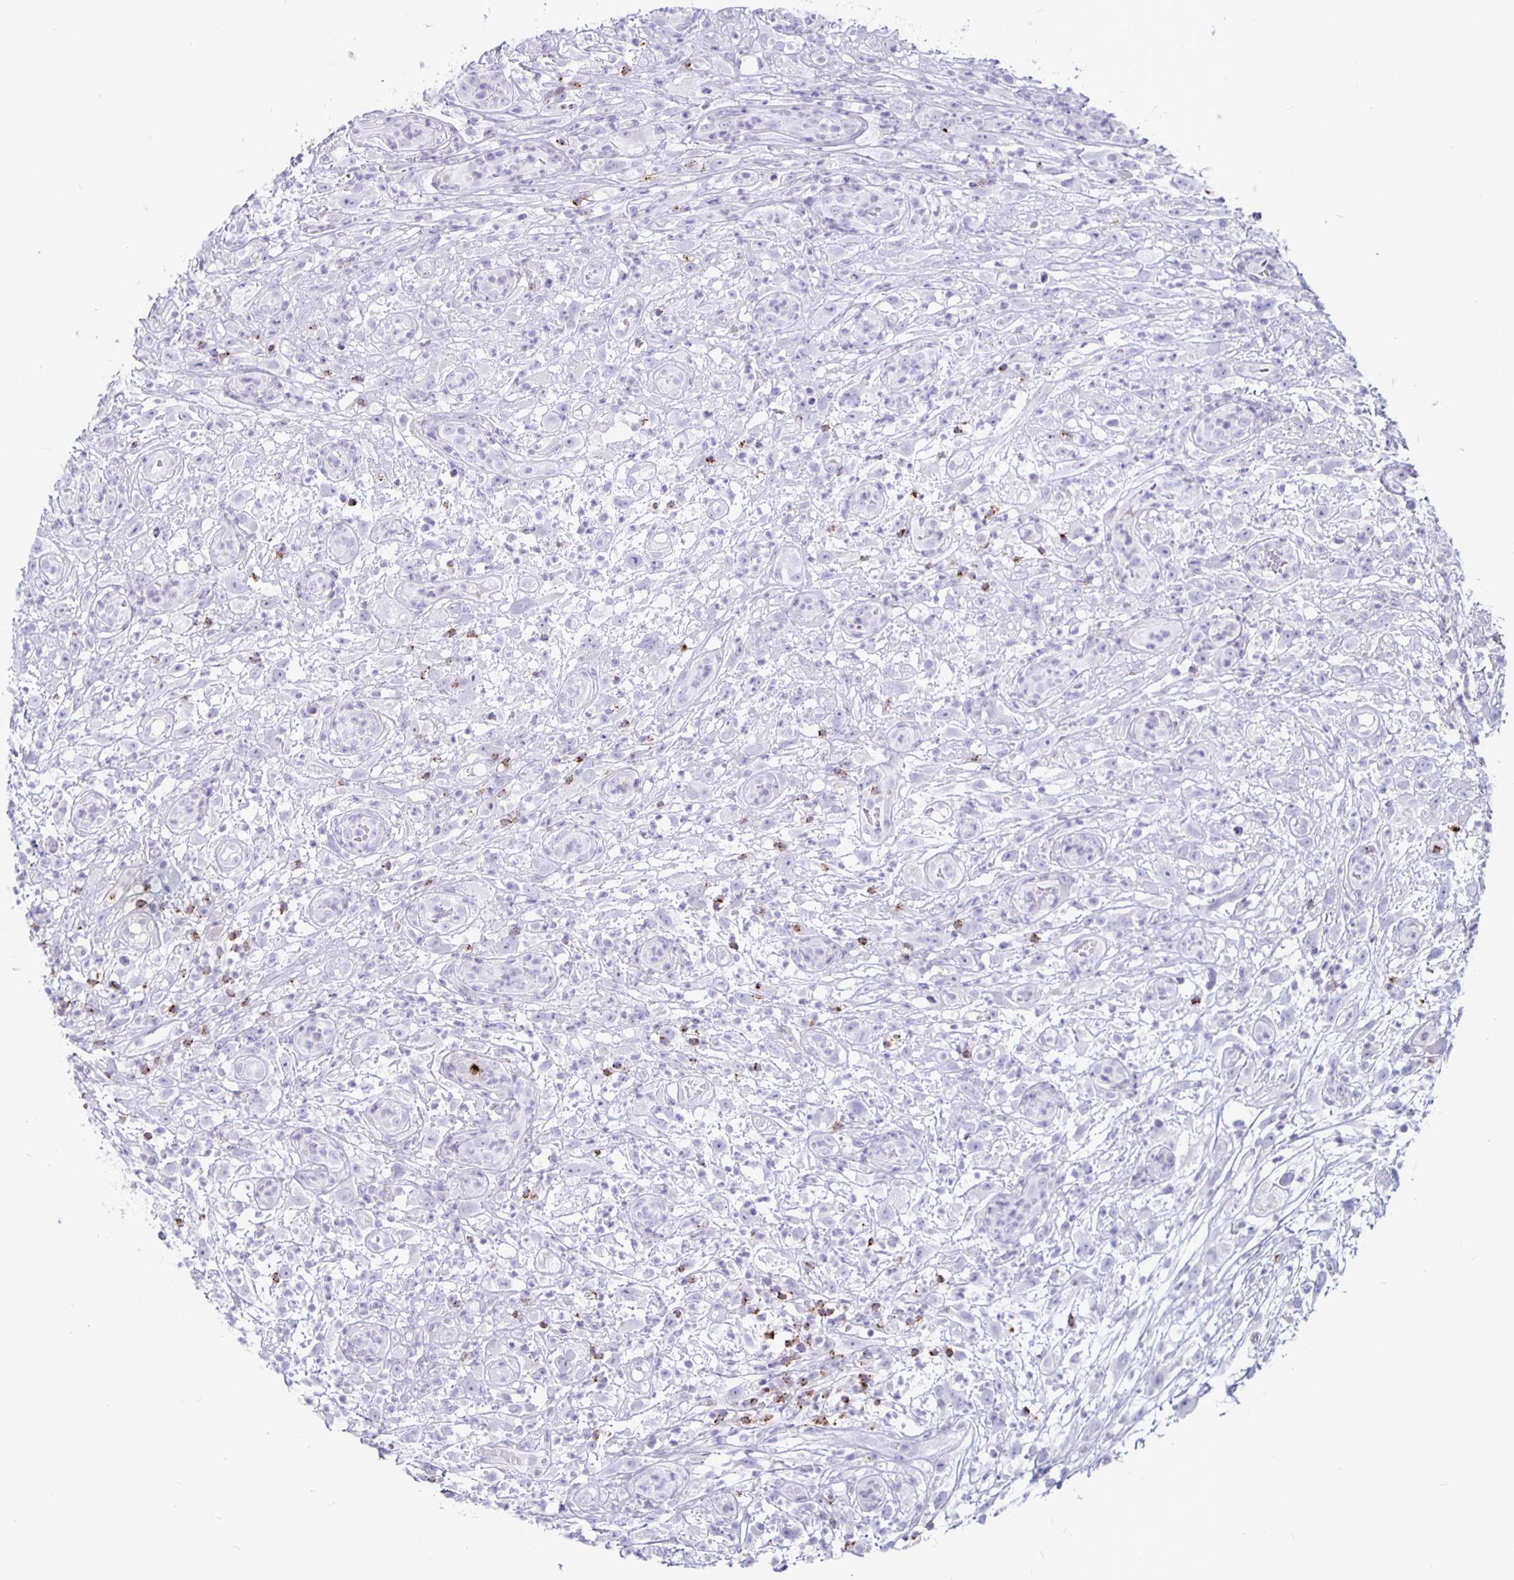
{"staining": {"intensity": "negative", "quantity": "none", "location": "none"}, "tissue": "head and neck cancer", "cell_type": "Tumor cells", "image_type": "cancer", "snomed": [{"axis": "morphology", "description": "Squamous cell carcinoma, NOS"}, {"axis": "topography", "description": "Head-Neck"}], "caption": "Immunohistochemical staining of head and neck cancer displays no significant expression in tumor cells.", "gene": "GZMK", "patient": {"sex": "male", "age": 65}}